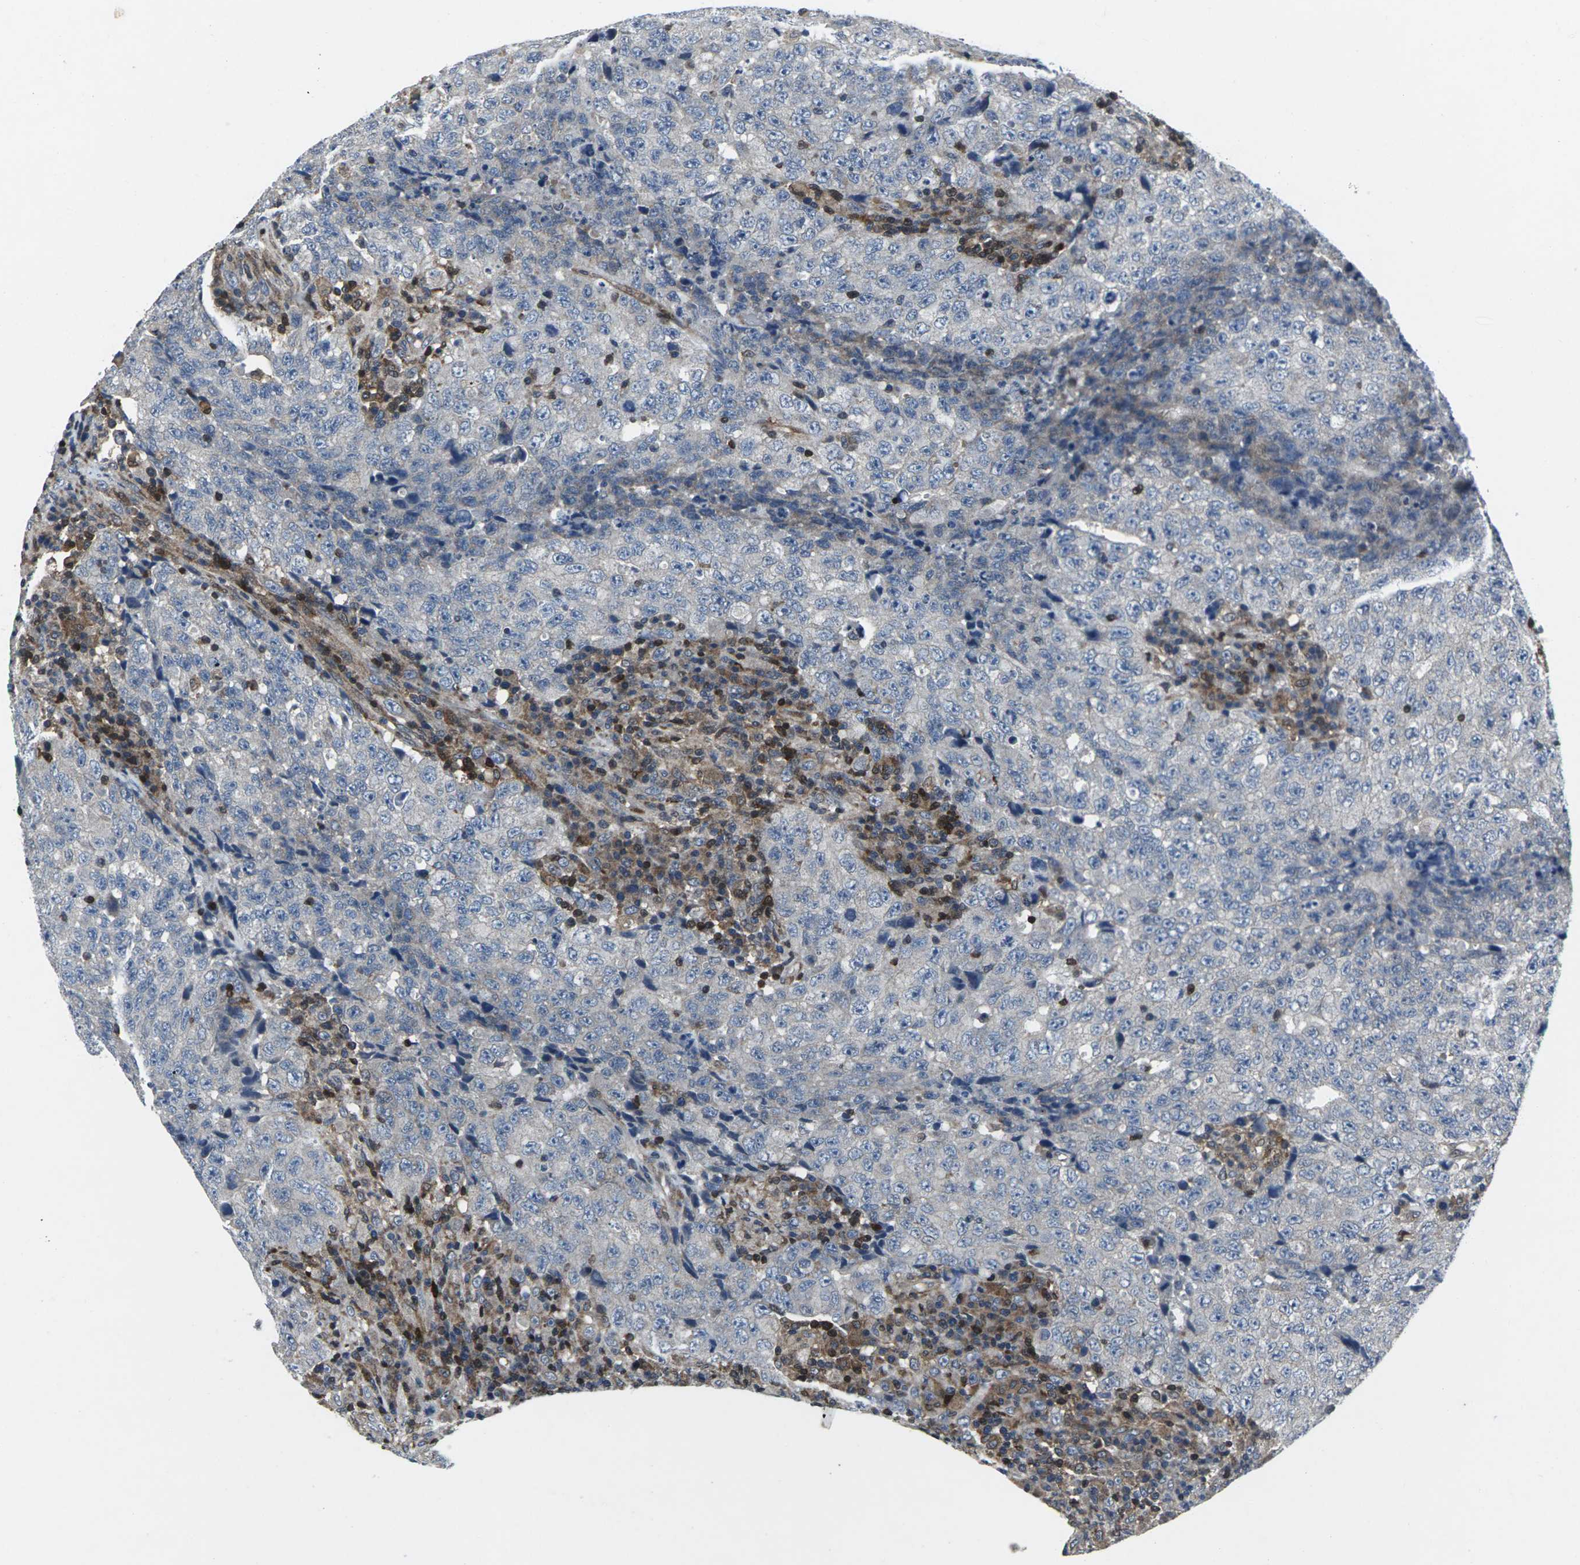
{"staining": {"intensity": "negative", "quantity": "none", "location": "none"}, "tissue": "testis cancer", "cell_type": "Tumor cells", "image_type": "cancer", "snomed": [{"axis": "morphology", "description": "Necrosis, NOS"}, {"axis": "morphology", "description": "Carcinoma, Embryonal, NOS"}, {"axis": "topography", "description": "Testis"}], "caption": "Histopathology image shows no significant protein expression in tumor cells of testis cancer.", "gene": "STAT4", "patient": {"sex": "male", "age": 19}}